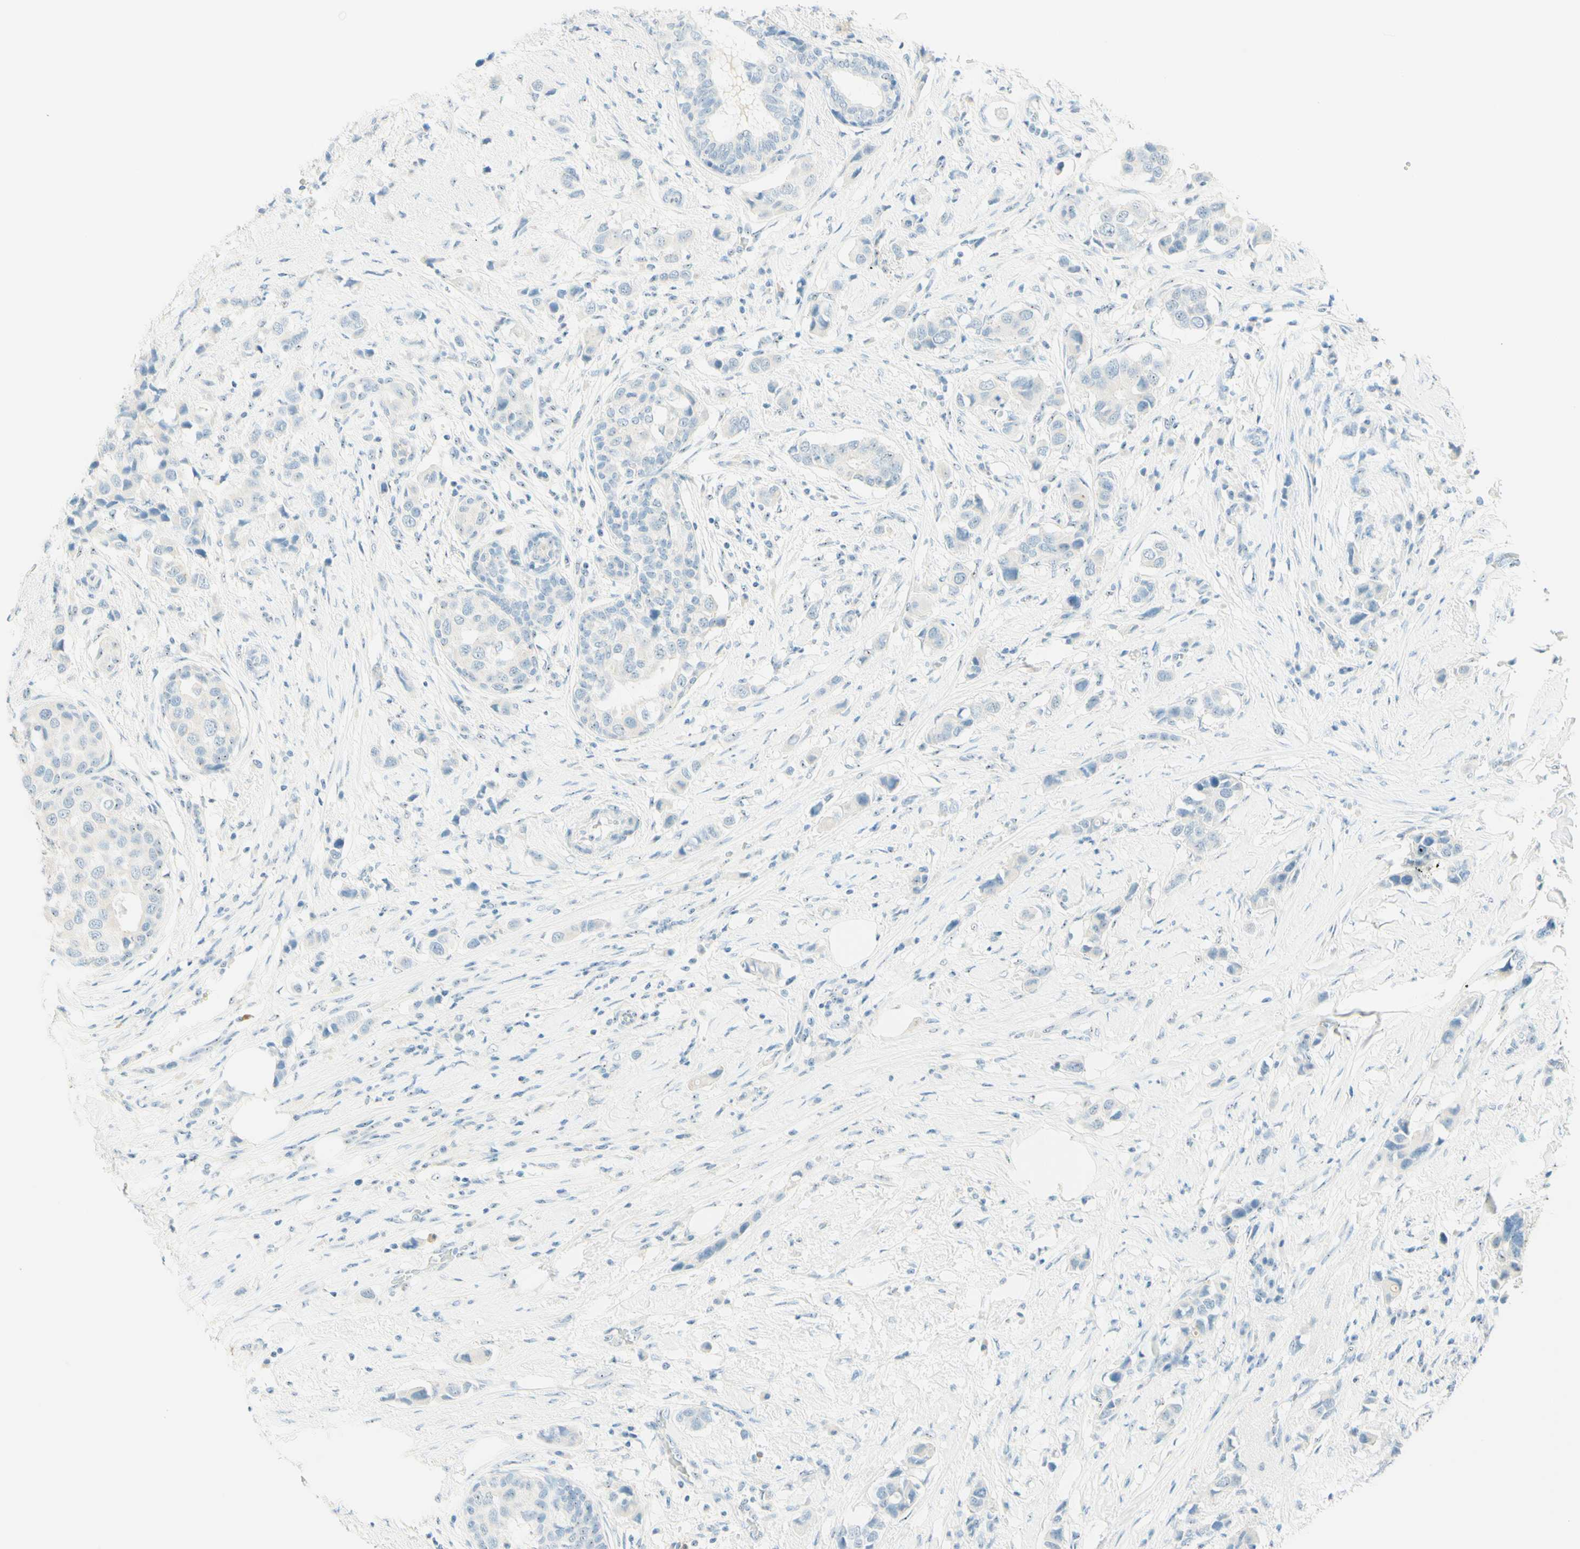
{"staining": {"intensity": "negative", "quantity": "none", "location": "none"}, "tissue": "breast cancer", "cell_type": "Tumor cells", "image_type": "cancer", "snomed": [{"axis": "morphology", "description": "Normal tissue, NOS"}, {"axis": "morphology", "description": "Duct carcinoma"}, {"axis": "topography", "description": "Breast"}], "caption": "This histopathology image is of breast infiltrating ductal carcinoma stained with immunohistochemistry to label a protein in brown with the nuclei are counter-stained blue. There is no positivity in tumor cells.", "gene": "FMR1NB", "patient": {"sex": "female", "age": 50}}